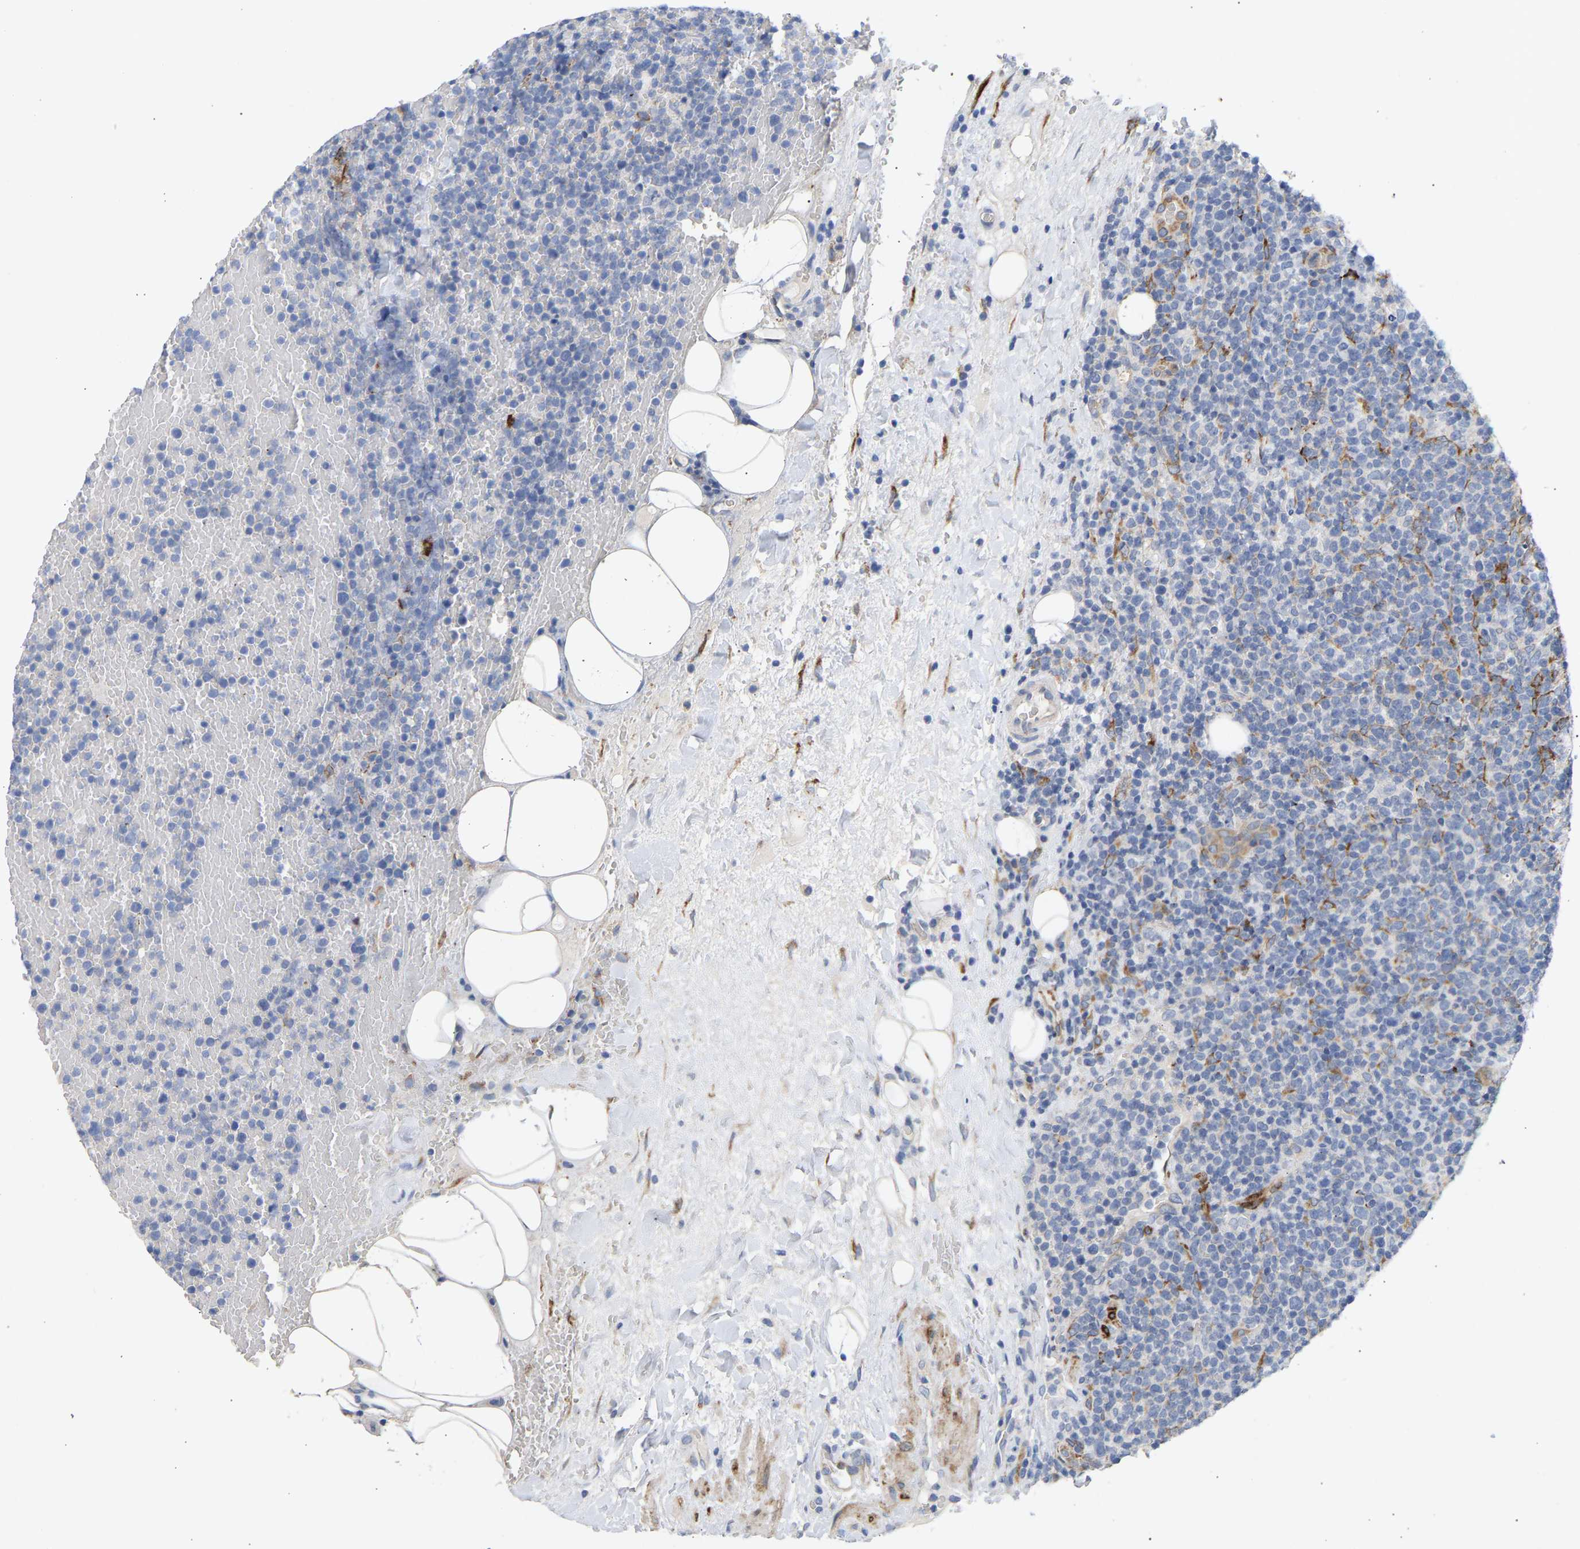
{"staining": {"intensity": "negative", "quantity": "none", "location": "none"}, "tissue": "lymphoma", "cell_type": "Tumor cells", "image_type": "cancer", "snomed": [{"axis": "morphology", "description": "Malignant lymphoma, non-Hodgkin's type, High grade"}, {"axis": "topography", "description": "Lymph node"}], "caption": "IHC of human malignant lymphoma, non-Hodgkin's type (high-grade) reveals no staining in tumor cells. The staining was performed using DAB (3,3'-diaminobenzidine) to visualize the protein expression in brown, while the nuclei were stained in blue with hematoxylin (Magnification: 20x).", "gene": "SELENOM", "patient": {"sex": "male", "age": 61}}